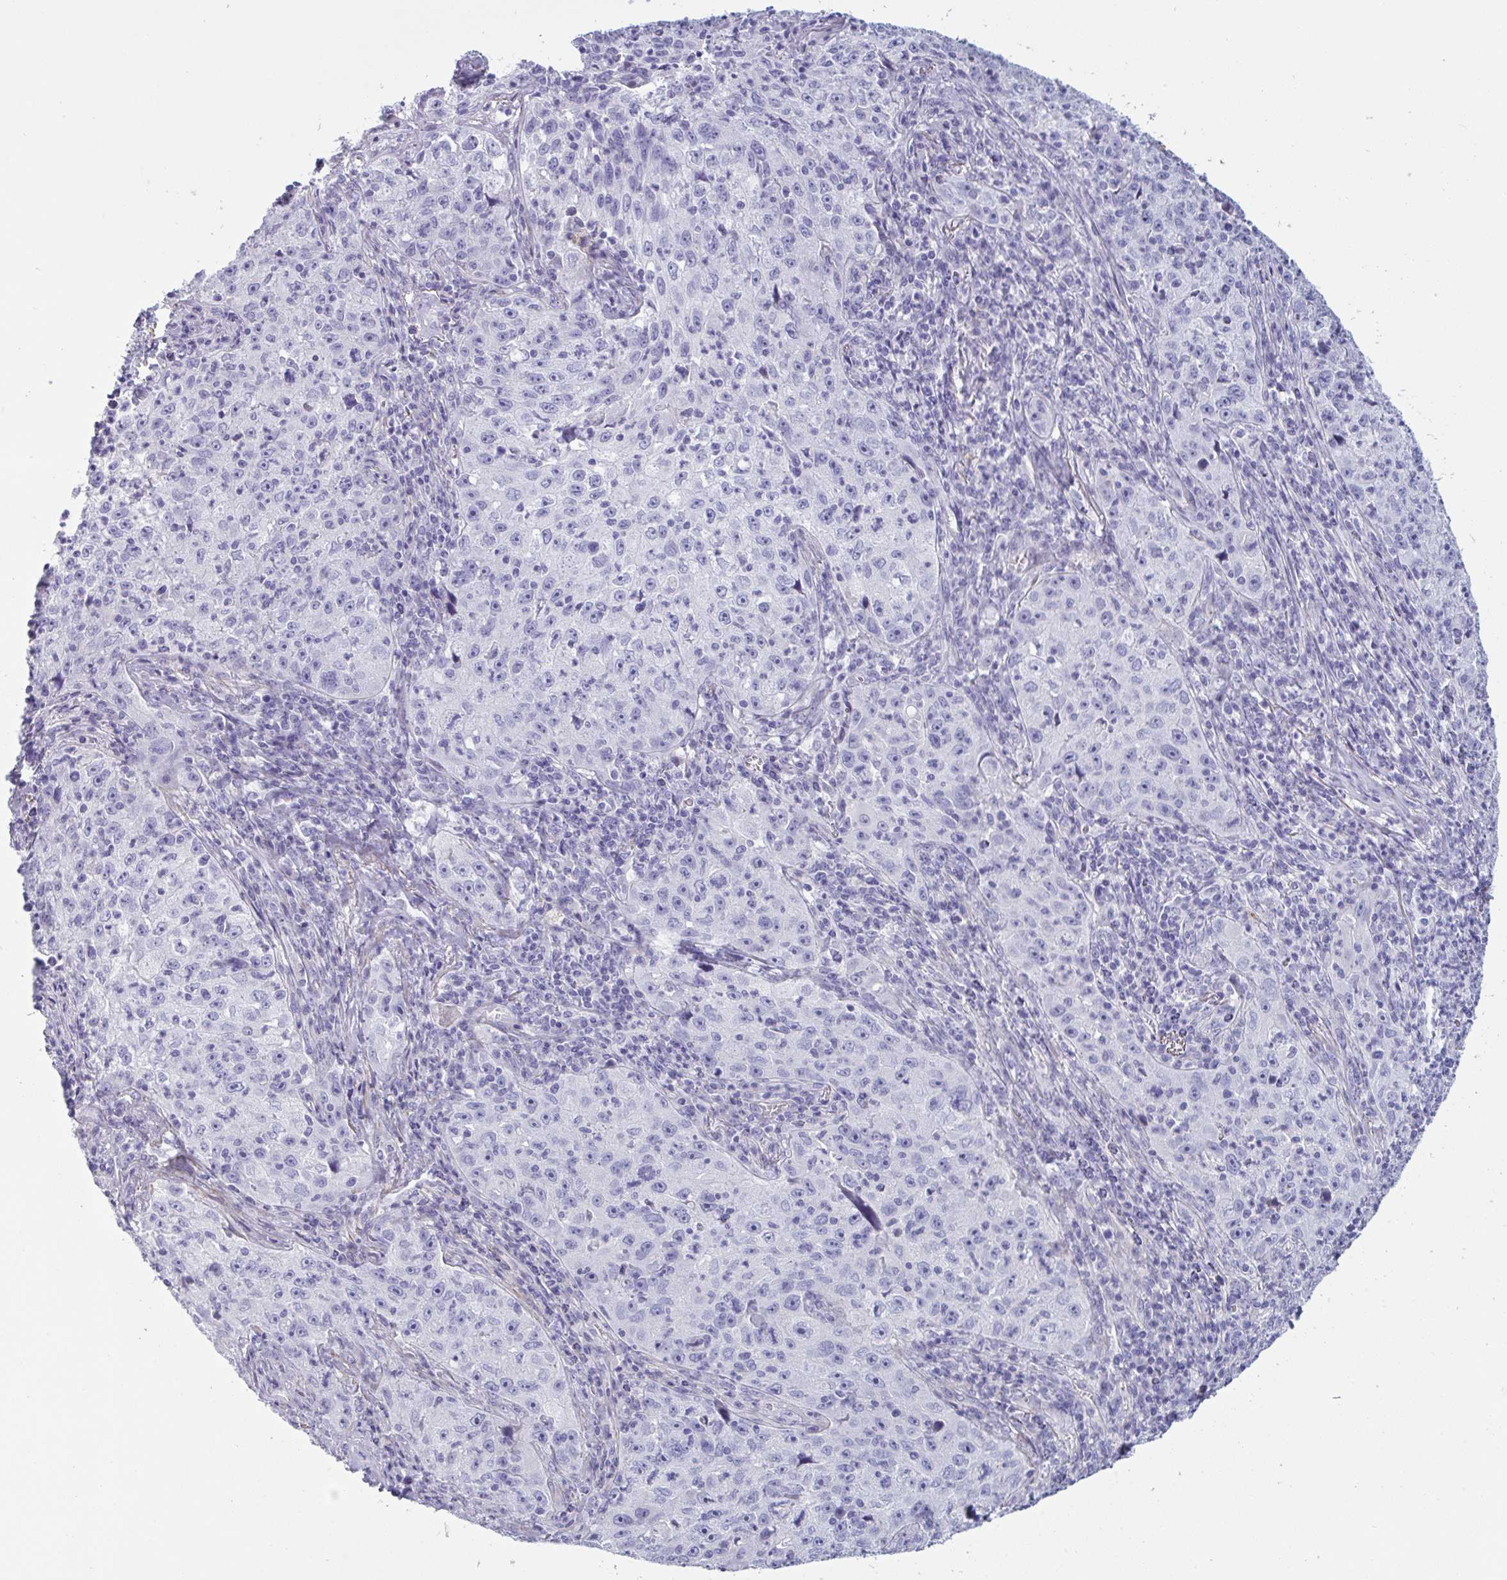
{"staining": {"intensity": "negative", "quantity": "none", "location": "none"}, "tissue": "lung cancer", "cell_type": "Tumor cells", "image_type": "cancer", "snomed": [{"axis": "morphology", "description": "Squamous cell carcinoma, NOS"}, {"axis": "topography", "description": "Lung"}], "caption": "Tumor cells show no significant protein expression in lung squamous cell carcinoma.", "gene": "OR5P3", "patient": {"sex": "male", "age": 71}}